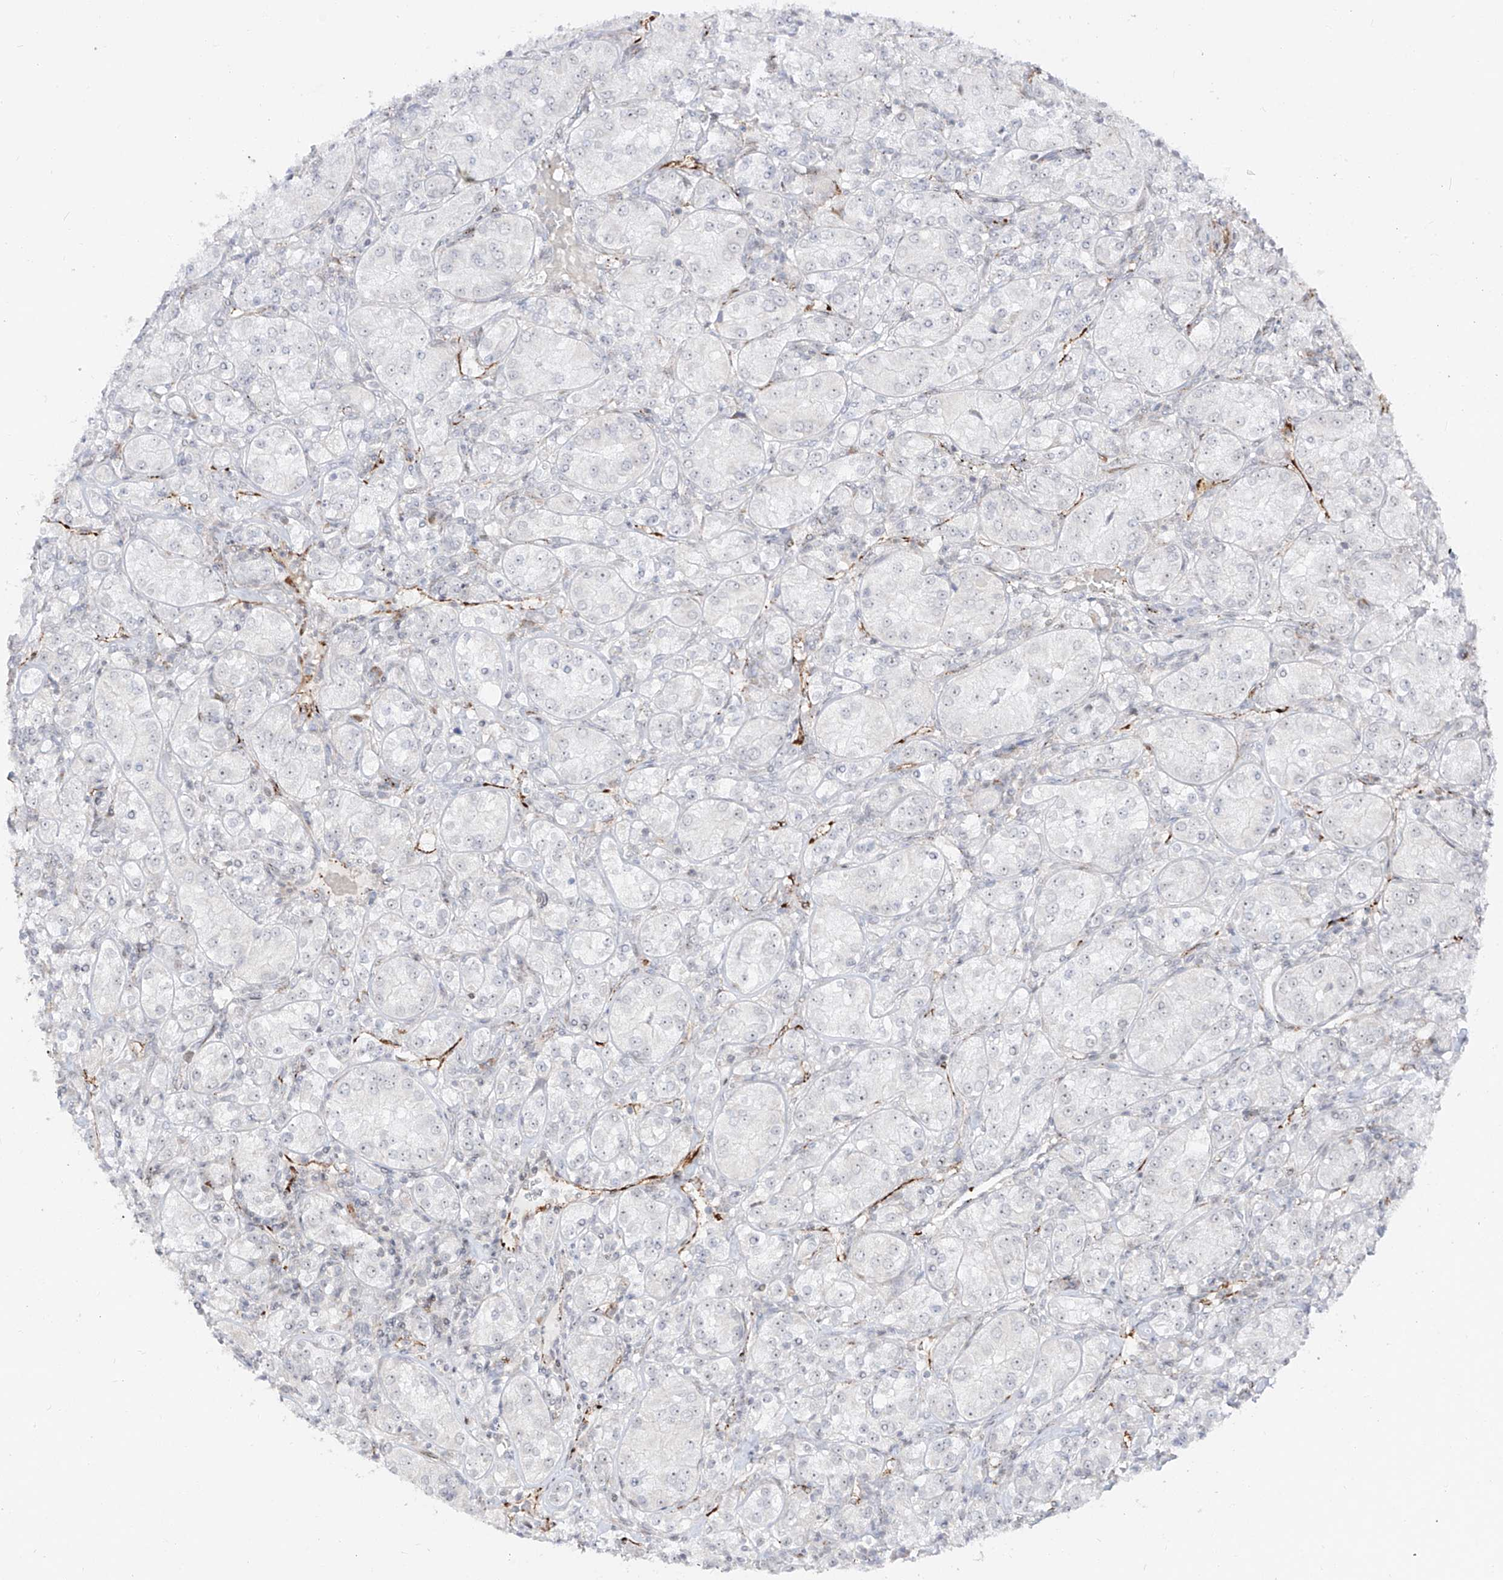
{"staining": {"intensity": "negative", "quantity": "none", "location": "none"}, "tissue": "renal cancer", "cell_type": "Tumor cells", "image_type": "cancer", "snomed": [{"axis": "morphology", "description": "Adenocarcinoma, NOS"}, {"axis": "topography", "description": "Kidney"}], "caption": "Tumor cells show no significant staining in renal adenocarcinoma.", "gene": "ZNF180", "patient": {"sex": "male", "age": 77}}